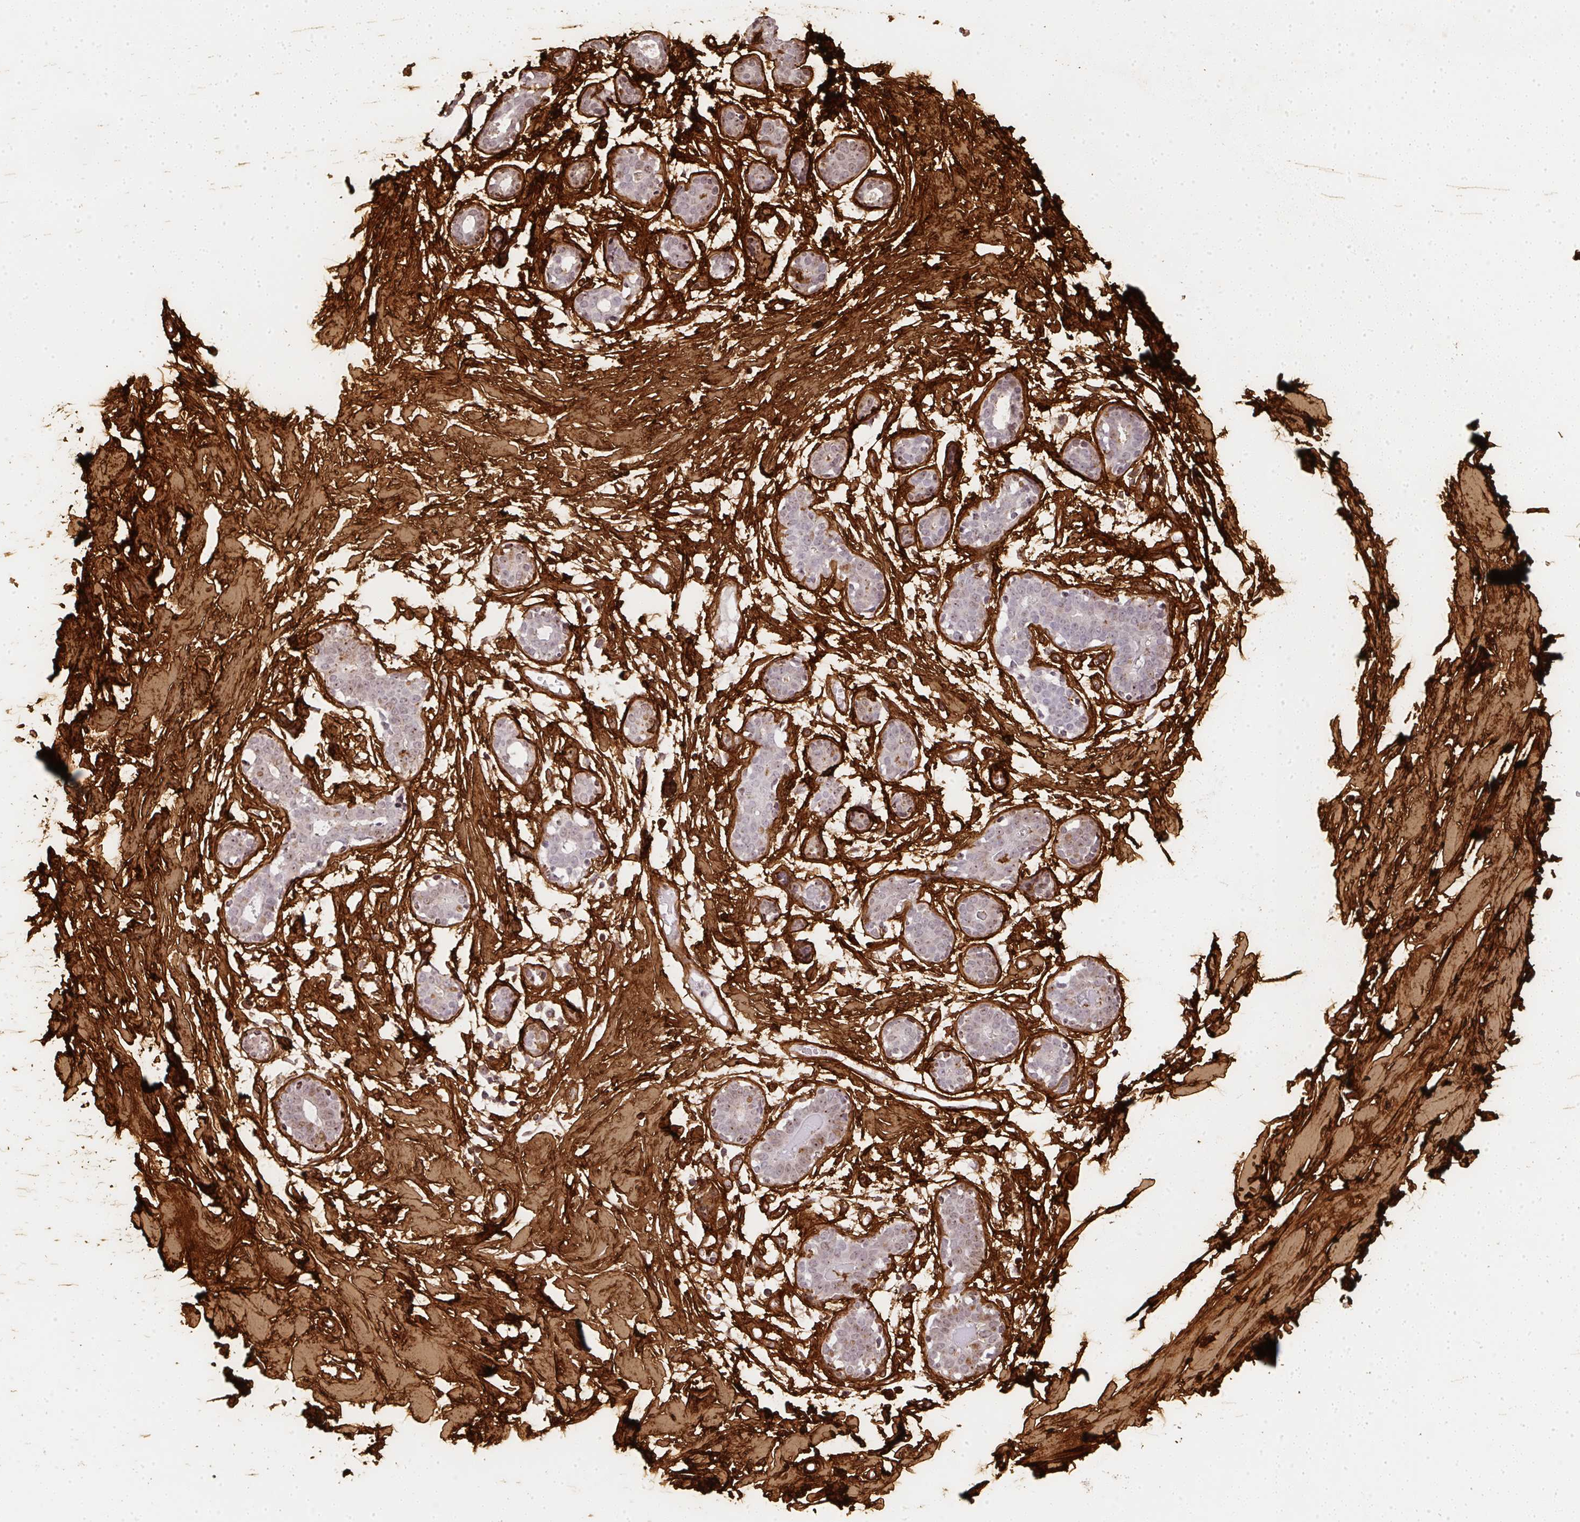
{"staining": {"intensity": "strong", "quantity": ">75%", "location": "cytoplasmic/membranous"}, "tissue": "breast", "cell_type": "Adipocytes", "image_type": "normal", "snomed": [{"axis": "morphology", "description": "Normal tissue, NOS"}, {"axis": "topography", "description": "Breast"}], "caption": "Breast stained for a protein (brown) displays strong cytoplasmic/membranous positive expression in approximately >75% of adipocytes.", "gene": "COL3A1", "patient": {"sex": "female", "age": 27}}